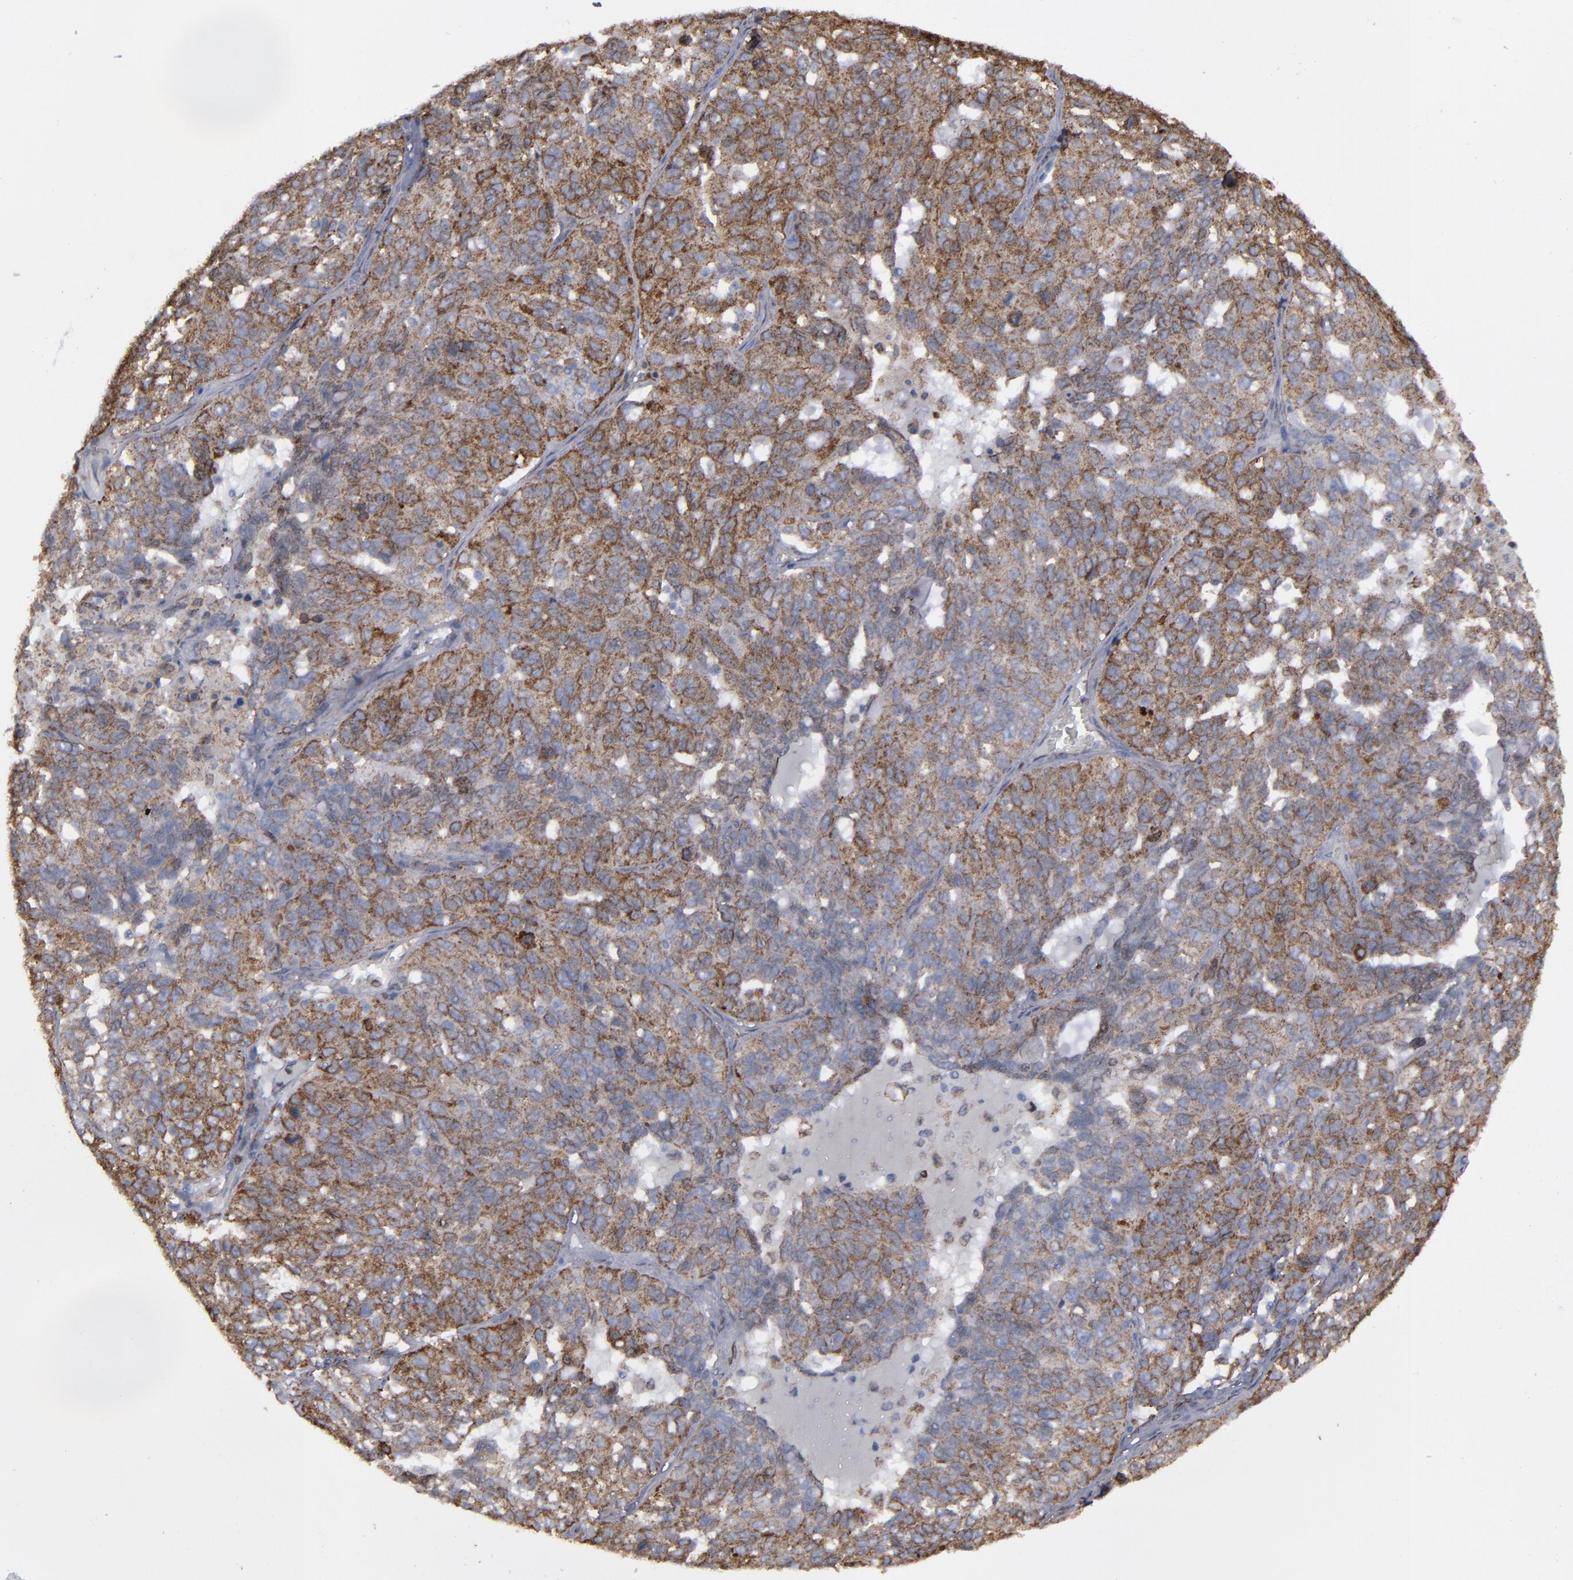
{"staining": {"intensity": "moderate", "quantity": "25%-75%", "location": "cytoplasmic/membranous"}, "tissue": "ovarian cancer", "cell_type": "Tumor cells", "image_type": "cancer", "snomed": [{"axis": "morphology", "description": "Cystadenocarcinoma, serous, NOS"}, {"axis": "topography", "description": "Ovary"}], "caption": "Tumor cells exhibit medium levels of moderate cytoplasmic/membranous expression in about 25%-75% of cells in ovarian cancer (serous cystadenocarcinoma).", "gene": "ERLIN2", "patient": {"sex": "female", "age": 71}}